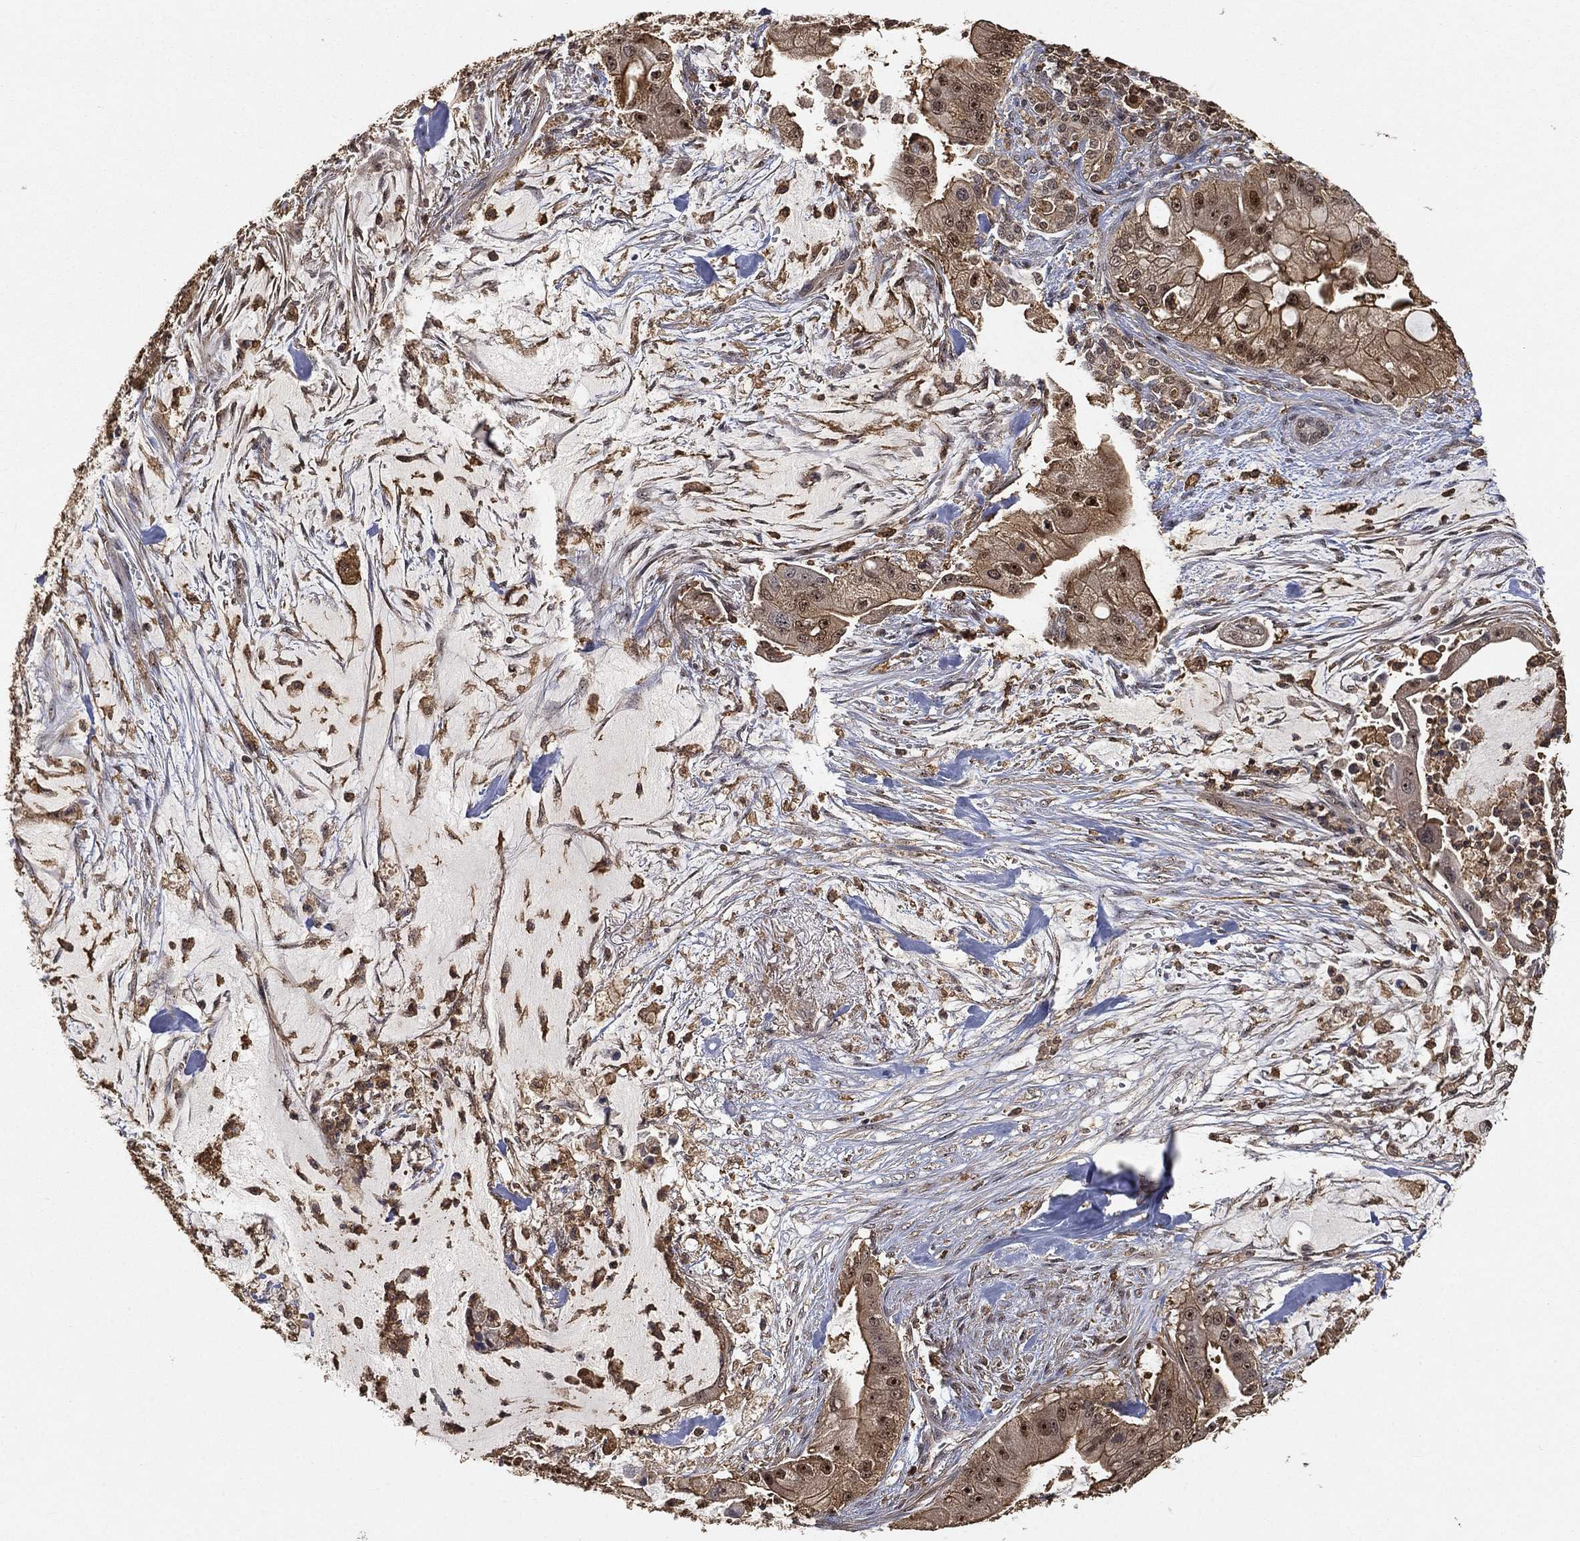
{"staining": {"intensity": "moderate", "quantity": "25%-75%", "location": "cytoplasmic/membranous,nuclear"}, "tissue": "pancreatic cancer", "cell_type": "Tumor cells", "image_type": "cancer", "snomed": [{"axis": "morphology", "description": "Normal tissue, NOS"}, {"axis": "morphology", "description": "Inflammation, NOS"}, {"axis": "morphology", "description": "Adenocarcinoma, NOS"}, {"axis": "topography", "description": "Pancreas"}], "caption": "Immunohistochemical staining of adenocarcinoma (pancreatic) reveals medium levels of moderate cytoplasmic/membranous and nuclear positivity in approximately 25%-75% of tumor cells.", "gene": "CRYL1", "patient": {"sex": "male", "age": 57}}